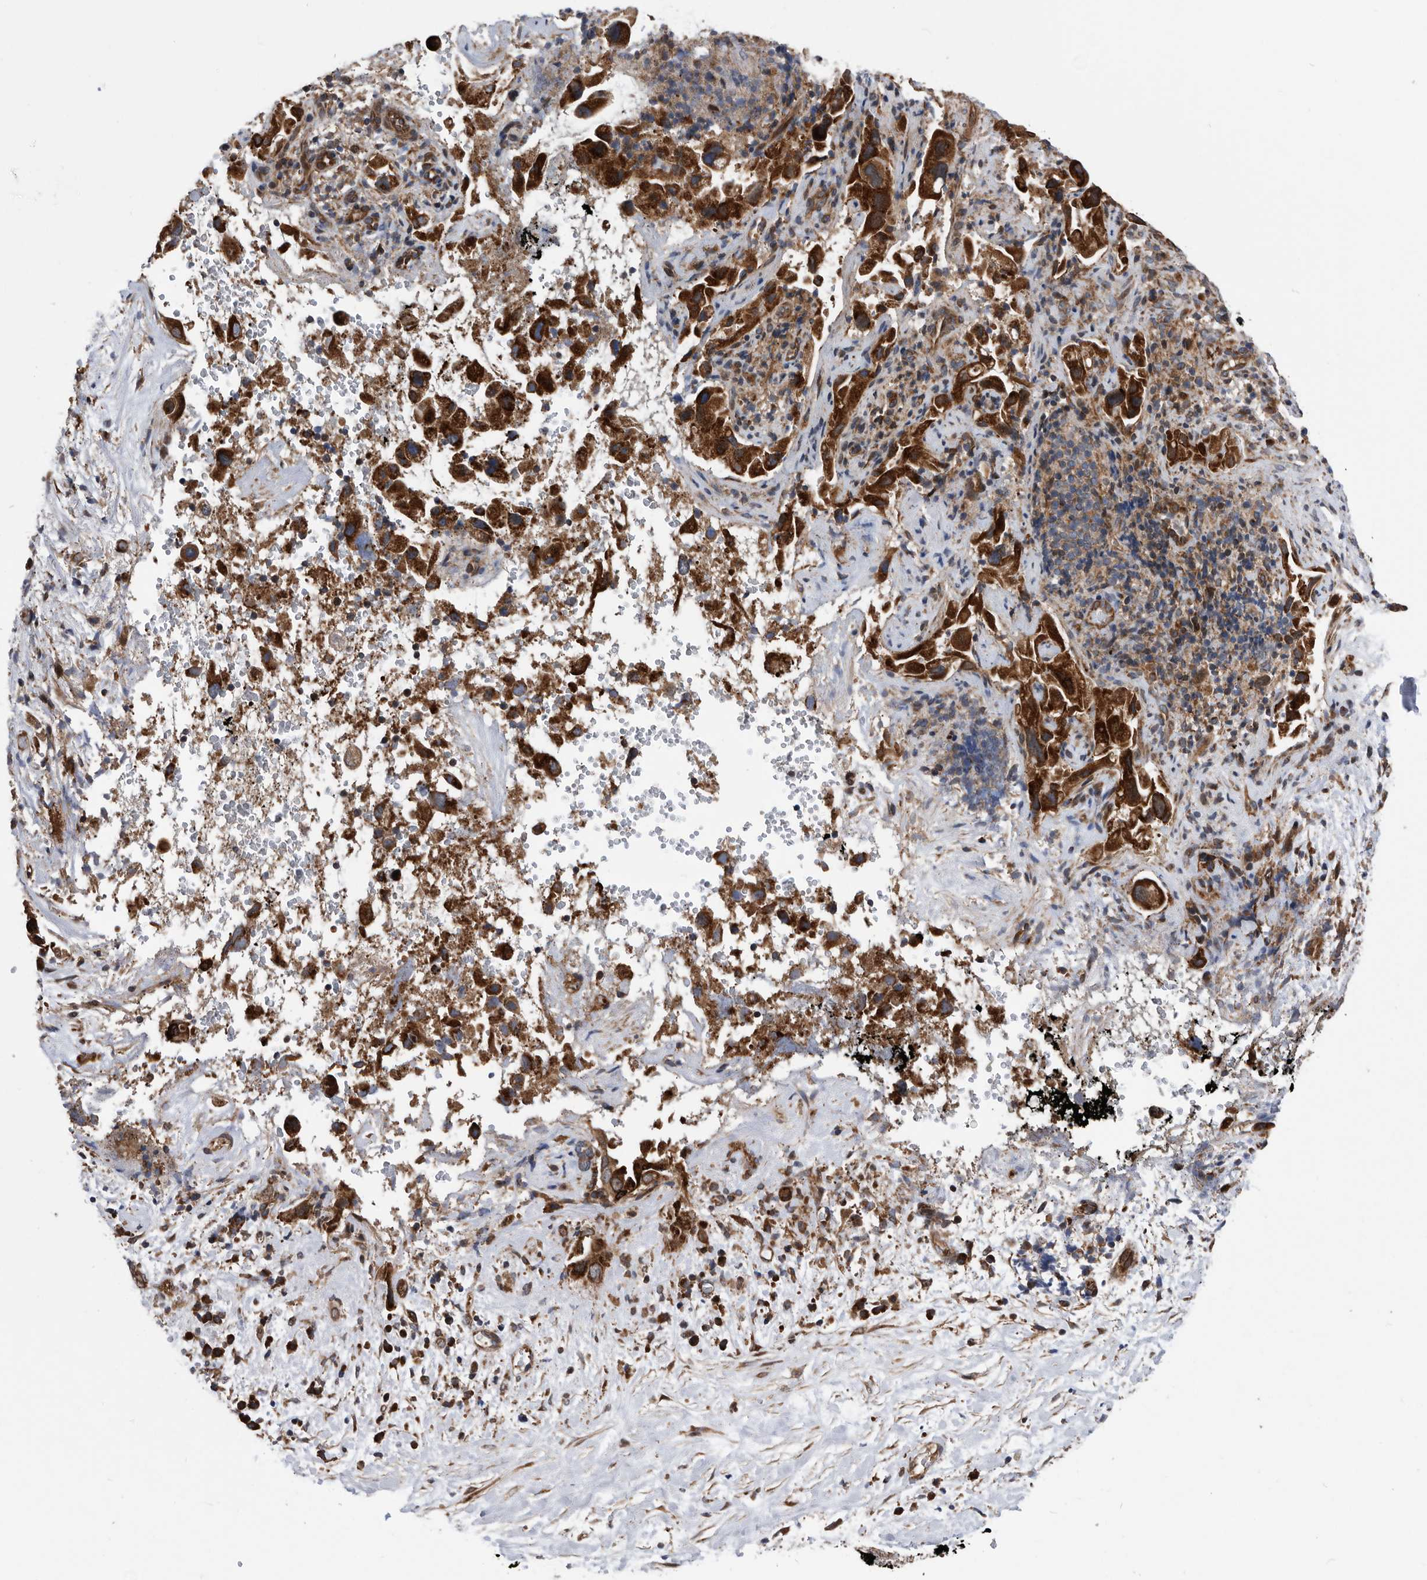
{"staining": {"intensity": "strong", "quantity": ">75%", "location": "cytoplasmic/membranous"}, "tissue": "pancreatic cancer", "cell_type": "Tumor cells", "image_type": "cancer", "snomed": [{"axis": "morphology", "description": "Inflammation, NOS"}, {"axis": "morphology", "description": "Adenocarcinoma, NOS"}, {"axis": "topography", "description": "Pancreas"}], "caption": "Protein positivity by immunohistochemistry shows strong cytoplasmic/membranous staining in about >75% of tumor cells in adenocarcinoma (pancreatic).", "gene": "SERINC2", "patient": {"sex": "female", "age": 56}}